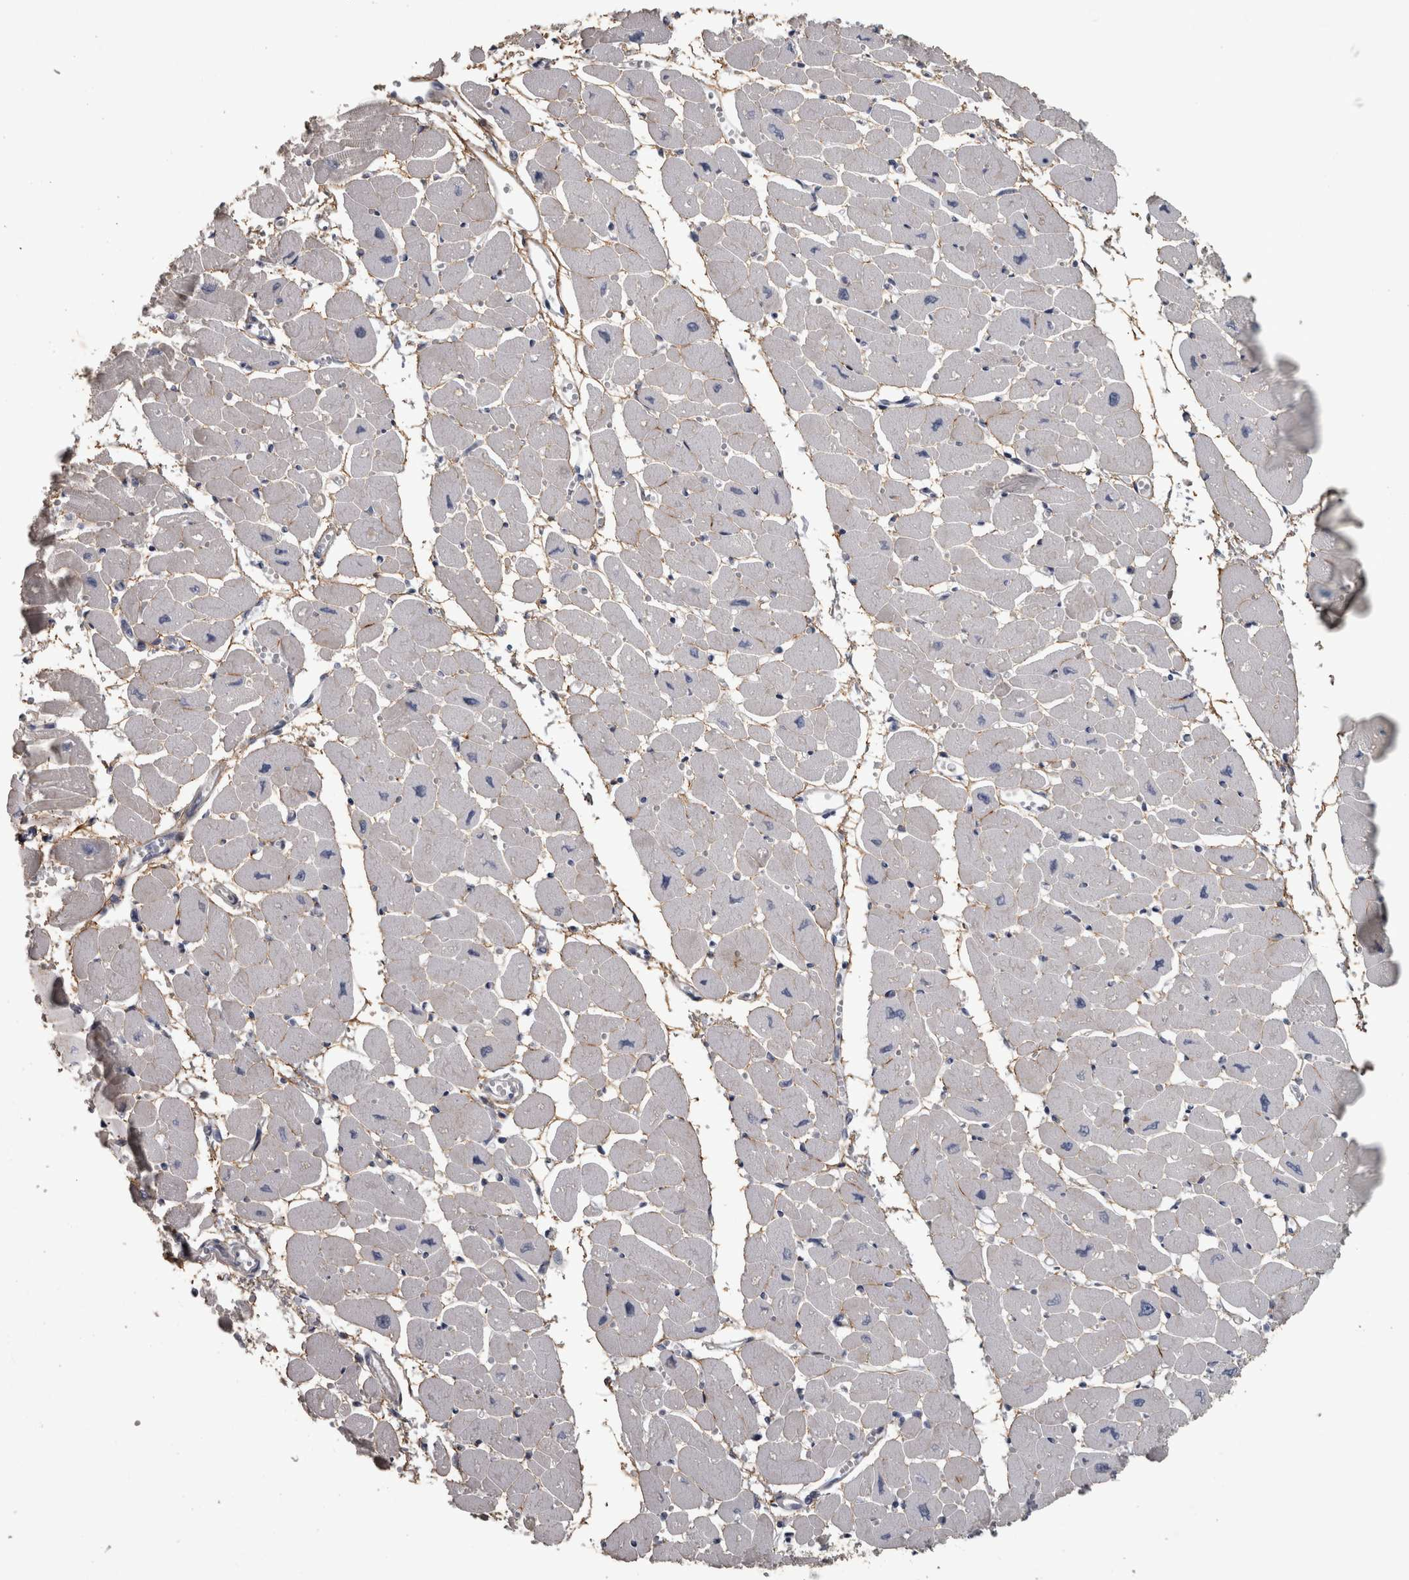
{"staining": {"intensity": "weak", "quantity": "<25%", "location": "cytoplasmic/membranous"}, "tissue": "heart muscle", "cell_type": "Cardiomyocytes", "image_type": "normal", "snomed": [{"axis": "morphology", "description": "Normal tissue, NOS"}, {"axis": "topography", "description": "Heart"}], "caption": "Immunohistochemical staining of unremarkable human heart muscle reveals no significant staining in cardiomyocytes. (DAB (3,3'-diaminobenzidine) IHC visualized using brightfield microscopy, high magnification).", "gene": "EFEMP2", "patient": {"sex": "female", "age": 54}}